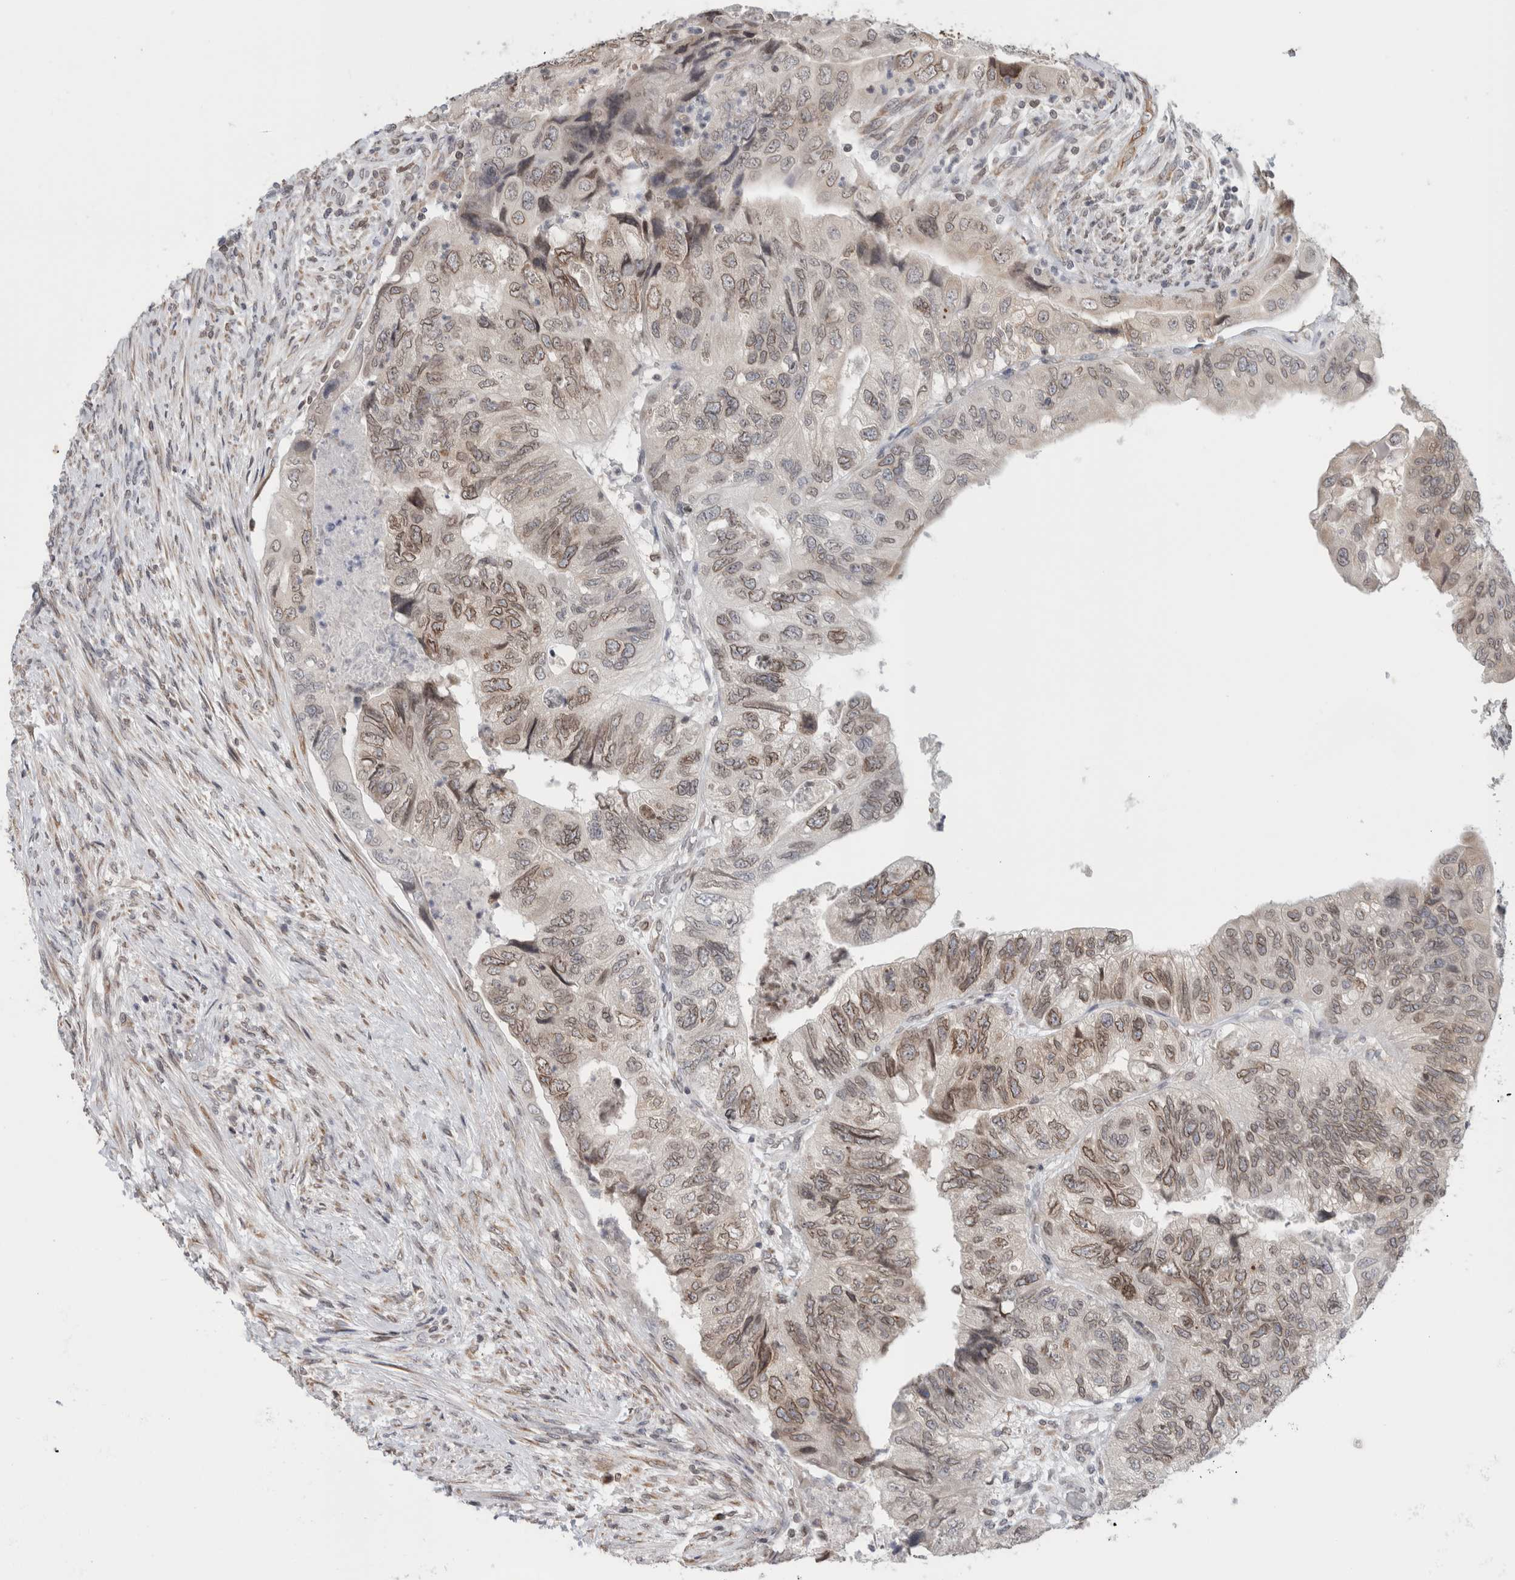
{"staining": {"intensity": "weak", "quantity": ">75%", "location": "cytoplasmic/membranous,nuclear"}, "tissue": "colorectal cancer", "cell_type": "Tumor cells", "image_type": "cancer", "snomed": [{"axis": "morphology", "description": "Adenocarcinoma, NOS"}, {"axis": "topography", "description": "Rectum"}], "caption": "Human colorectal adenocarcinoma stained with a brown dye shows weak cytoplasmic/membranous and nuclear positive expression in about >75% of tumor cells.", "gene": "RBMX2", "patient": {"sex": "male", "age": 63}}